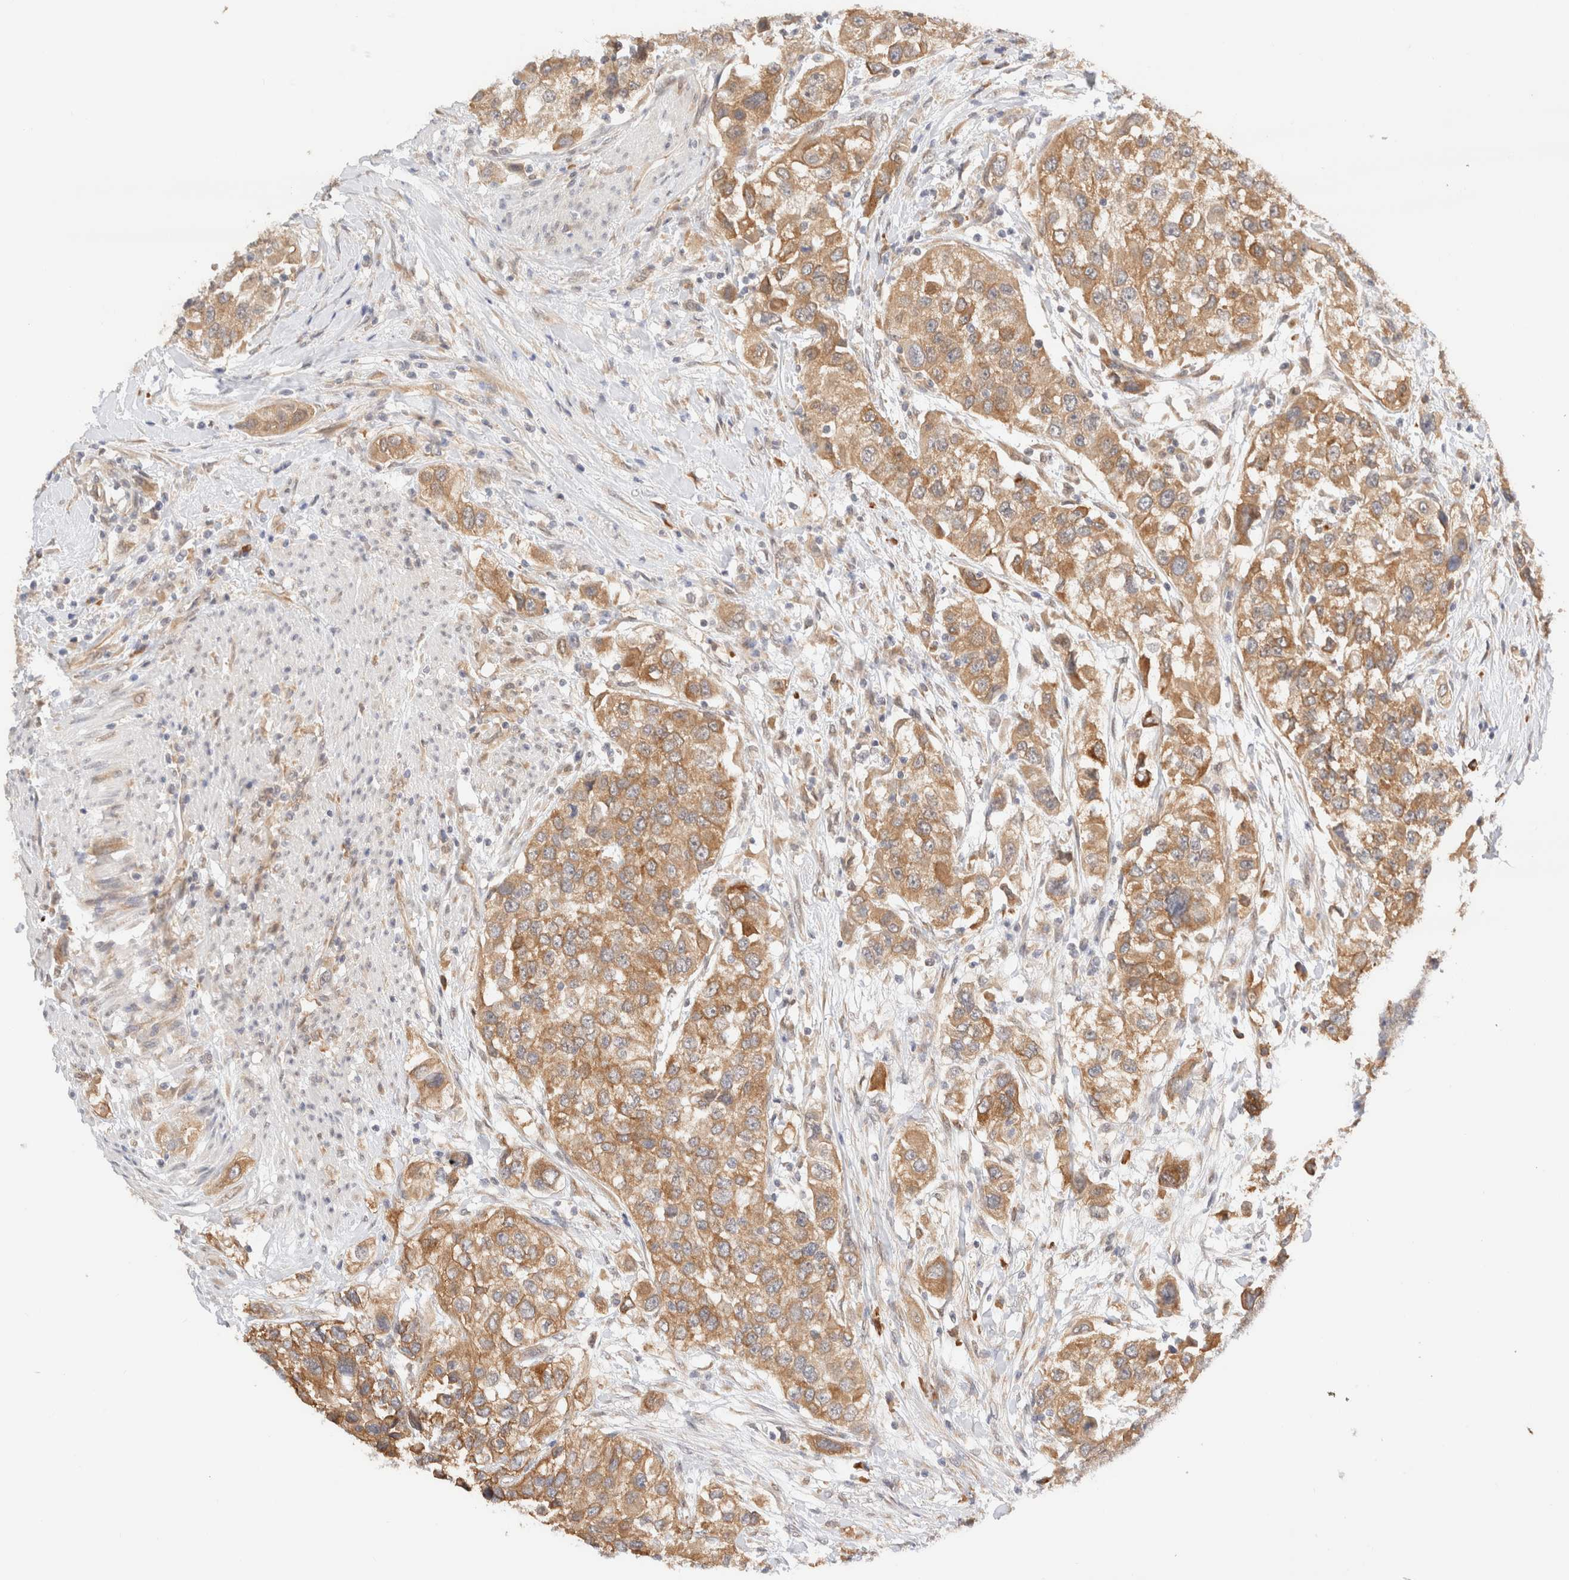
{"staining": {"intensity": "moderate", "quantity": ">75%", "location": "cytoplasmic/membranous"}, "tissue": "urothelial cancer", "cell_type": "Tumor cells", "image_type": "cancer", "snomed": [{"axis": "morphology", "description": "Urothelial carcinoma, High grade"}, {"axis": "topography", "description": "Urinary bladder"}], "caption": "The micrograph displays a brown stain indicating the presence of a protein in the cytoplasmic/membranous of tumor cells in high-grade urothelial carcinoma. (DAB = brown stain, brightfield microscopy at high magnification).", "gene": "SYVN1", "patient": {"sex": "female", "age": 80}}